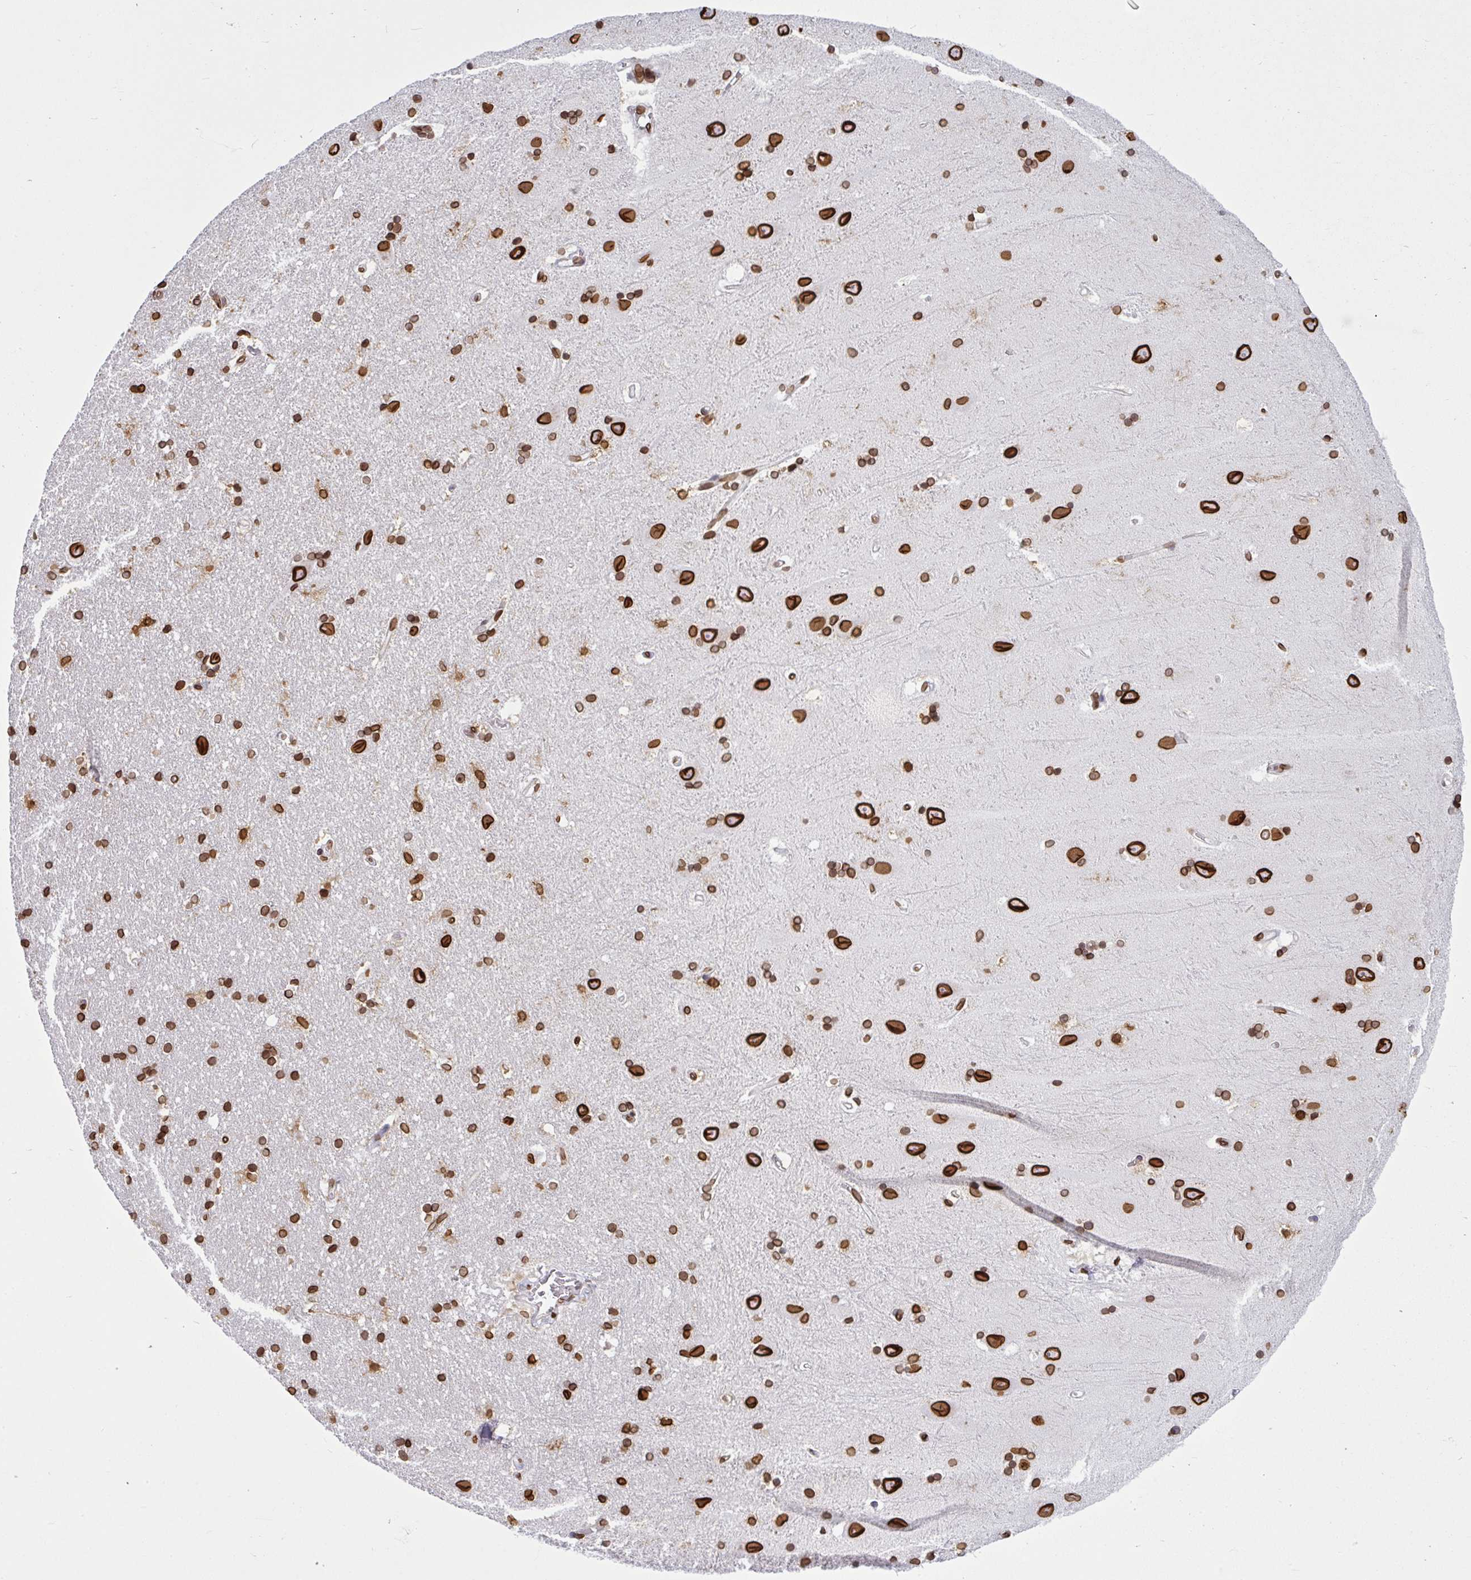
{"staining": {"intensity": "strong", "quantity": ">75%", "location": "cytoplasmic/membranous,nuclear"}, "tissue": "hippocampus", "cell_type": "Glial cells", "image_type": "normal", "snomed": [{"axis": "morphology", "description": "Normal tissue, NOS"}, {"axis": "topography", "description": "Hippocampus"}], "caption": "Immunohistochemical staining of unremarkable human hippocampus displays high levels of strong cytoplasmic/membranous,nuclear staining in approximately >75% of glial cells. Immunohistochemistry stains the protein of interest in brown and the nuclei are stained blue.", "gene": "LMNB2", "patient": {"sex": "male", "age": 63}}